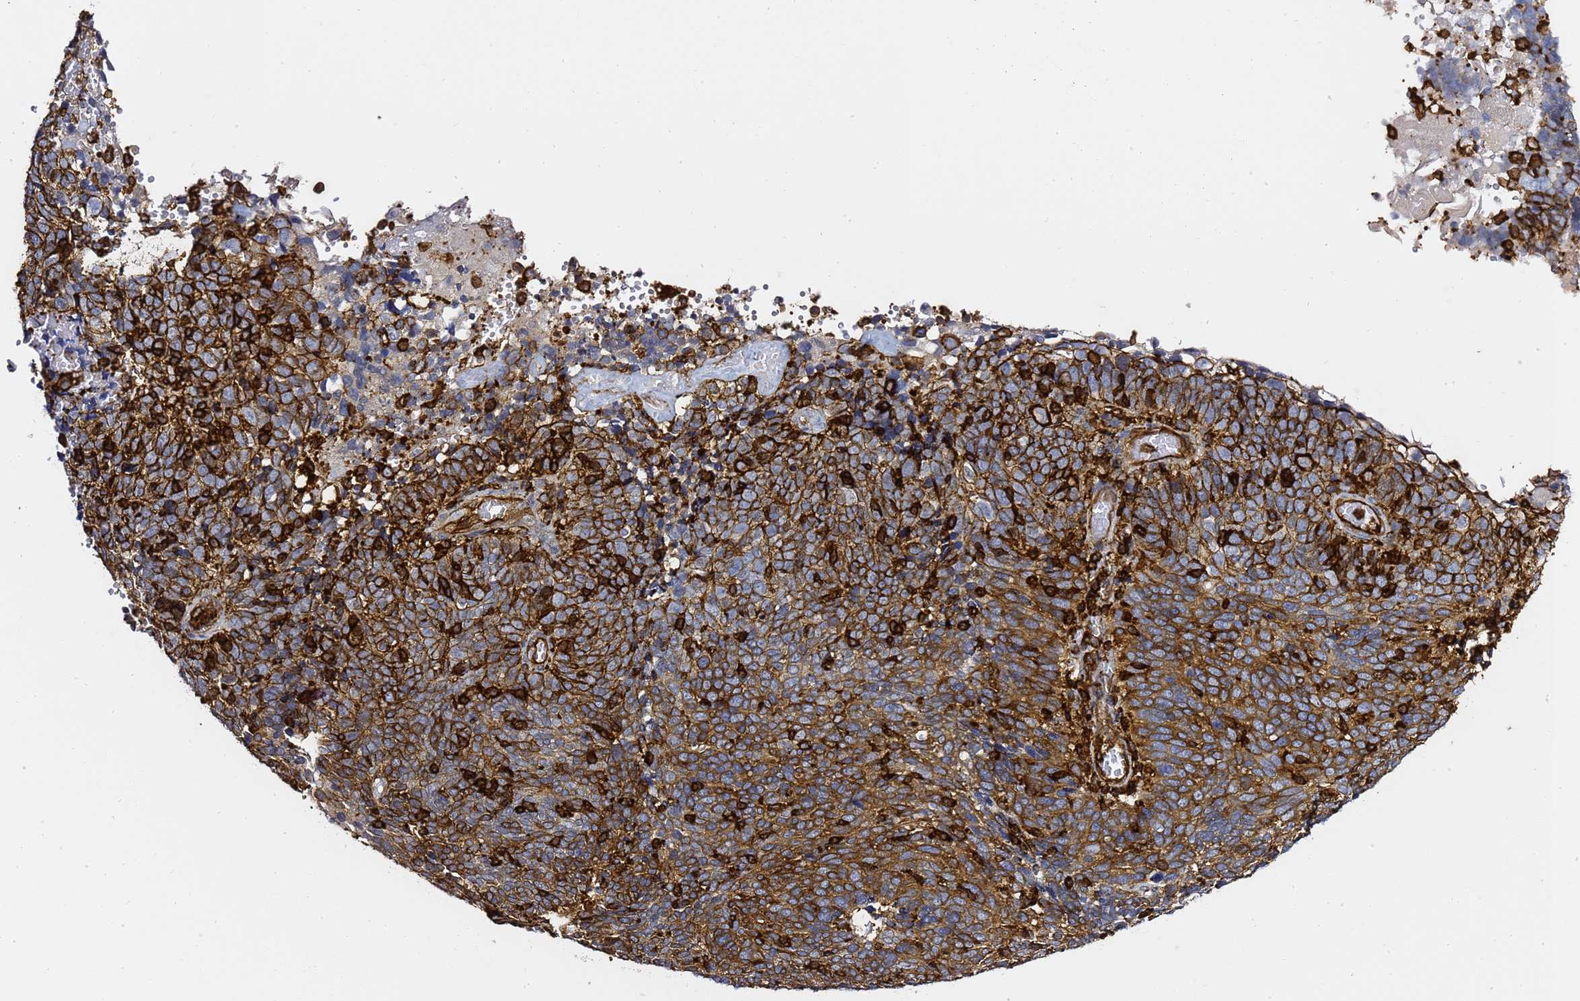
{"staining": {"intensity": "moderate", "quantity": "25%-75%", "location": "cytoplasmic/membranous"}, "tissue": "cervical cancer", "cell_type": "Tumor cells", "image_type": "cancer", "snomed": [{"axis": "morphology", "description": "Squamous cell carcinoma, NOS"}, {"axis": "topography", "description": "Cervix"}], "caption": "A brown stain highlights moderate cytoplasmic/membranous positivity of a protein in human cervical cancer tumor cells.", "gene": "ZBTB8OS", "patient": {"sex": "female", "age": 39}}